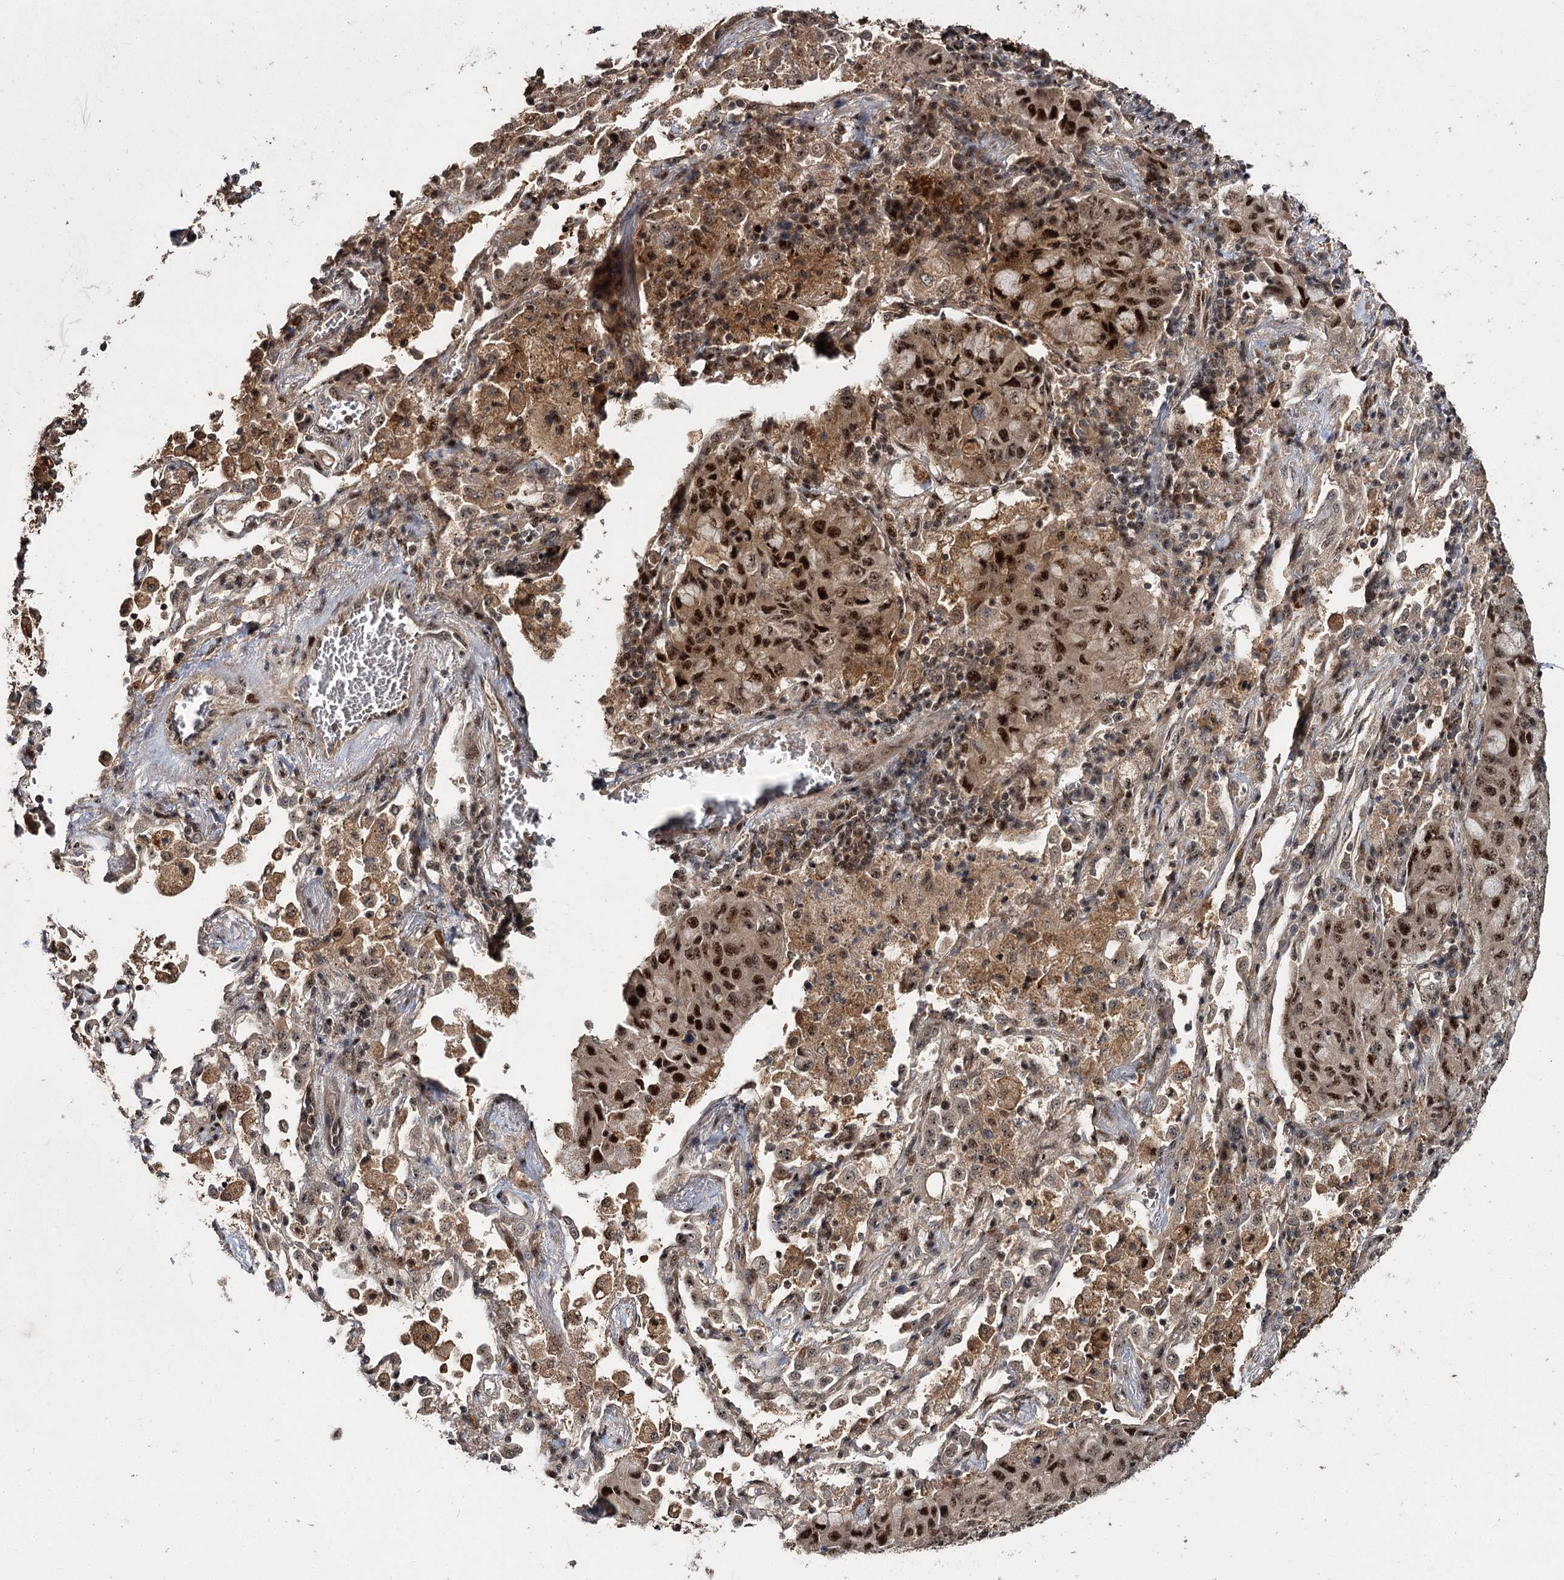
{"staining": {"intensity": "strong", "quantity": ">75%", "location": "cytoplasmic/membranous,nuclear"}, "tissue": "lung cancer", "cell_type": "Tumor cells", "image_type": "cancer", "snomed": [{"axis": "morphology", "description": "Squamous cell carcinoma, NOS"}, {"axis": "topography", "description": "Lung"}], "caption": "A high-resolution image shows immunohistochemistry staining of lung cancer, which exhibits strong cytoplasmic/membranous and nuclear staining in about >75% of tumor cells.", "gene": "MKNK2", "patient": {"sex": "male", "age": 74}}